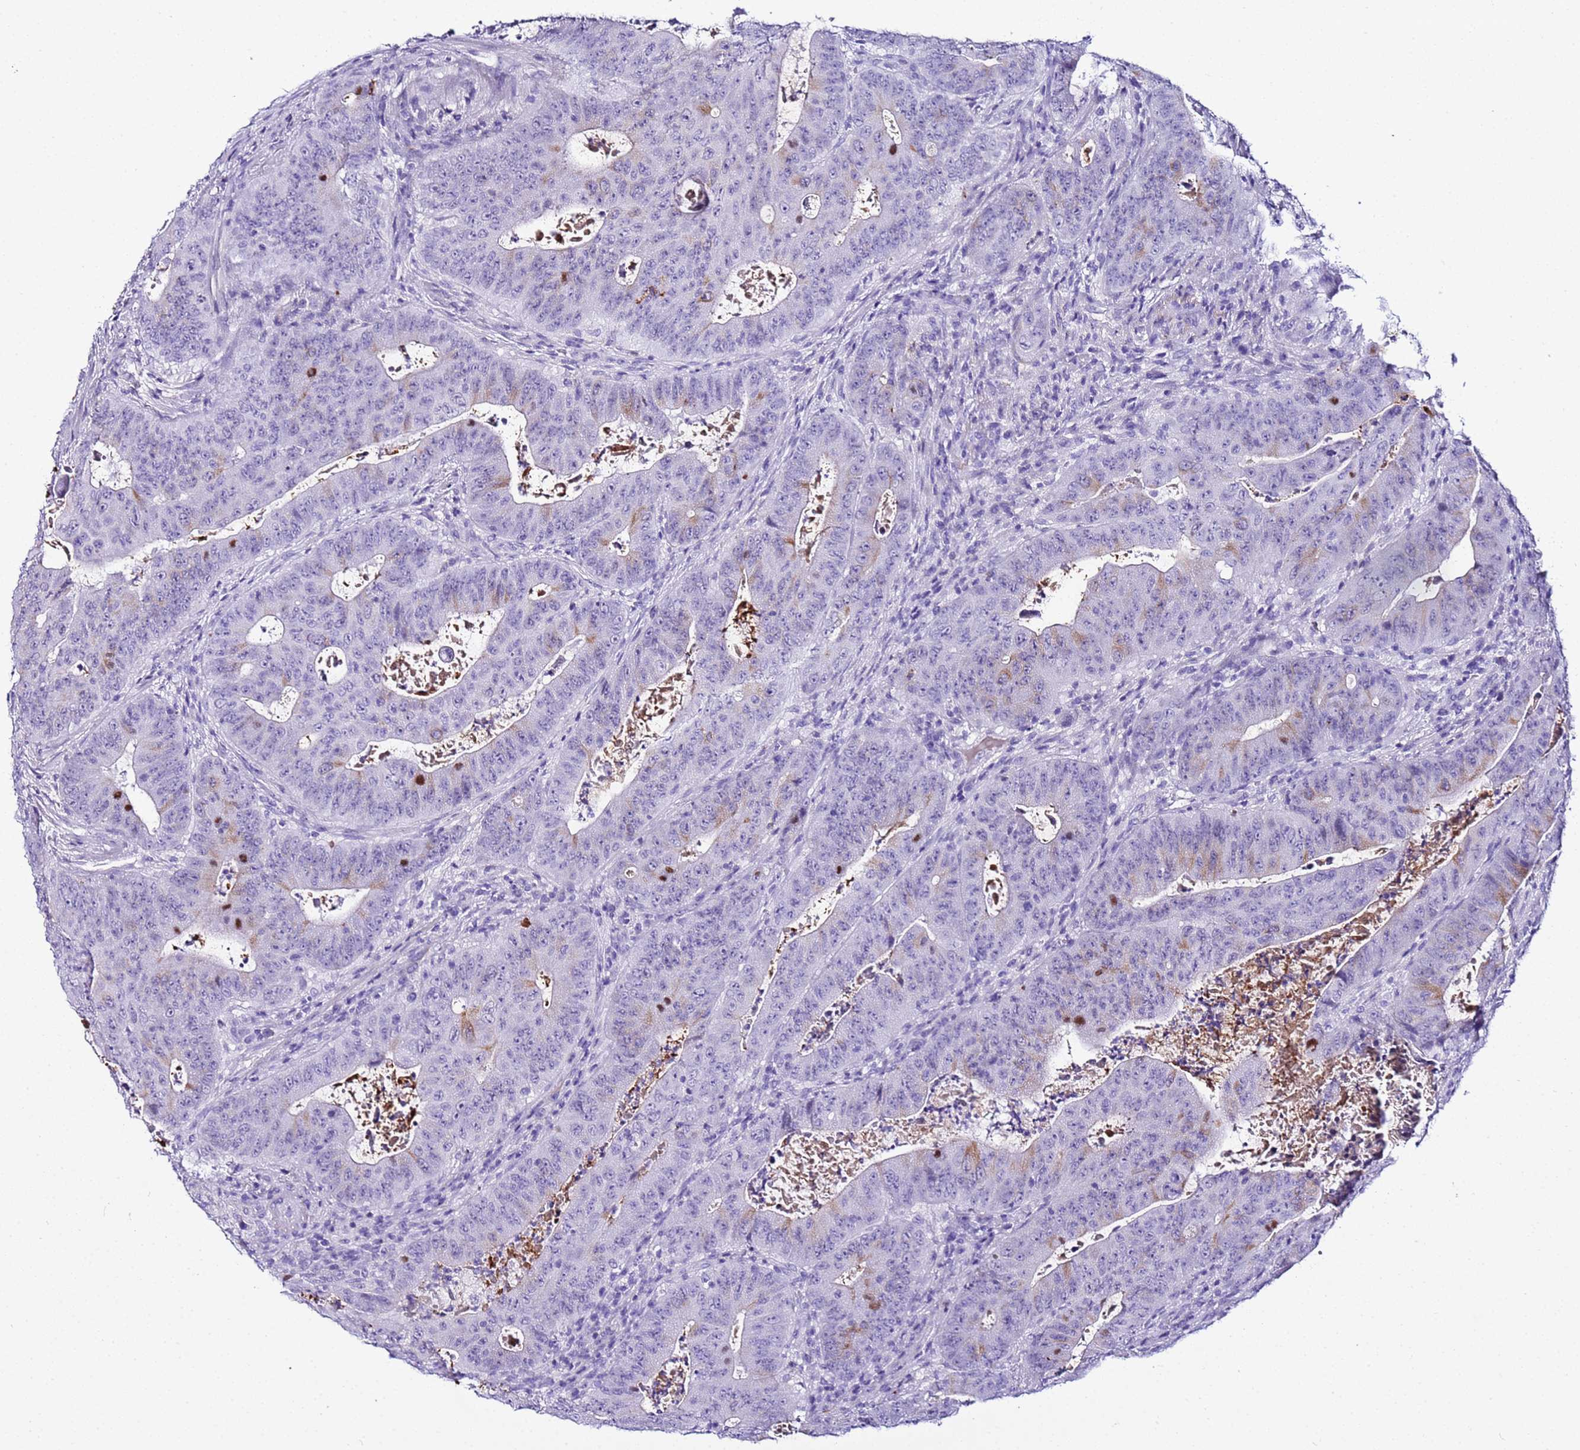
{"staining": {"intensity": "negative", "quantity": "none", "location": "none"}, "tissue": "colorectal cancer", "cell_type": "Tumor cells", "image_type": "cancer", "snomed": [{"axis": "morphology", "description": "Adenocarcinoma, NOS"}, {"axis": "topography", "description": "Rectum"}], "caption": "IHC histopathology image of neoplastic tissue: human colorectal cancer stained with DAB (3,3'-diaminobenzidine) demonstrates no significant protein staining in tumor cells.", "gene": "CFHR2", "patient": {"sex": "female", "age": 75}}